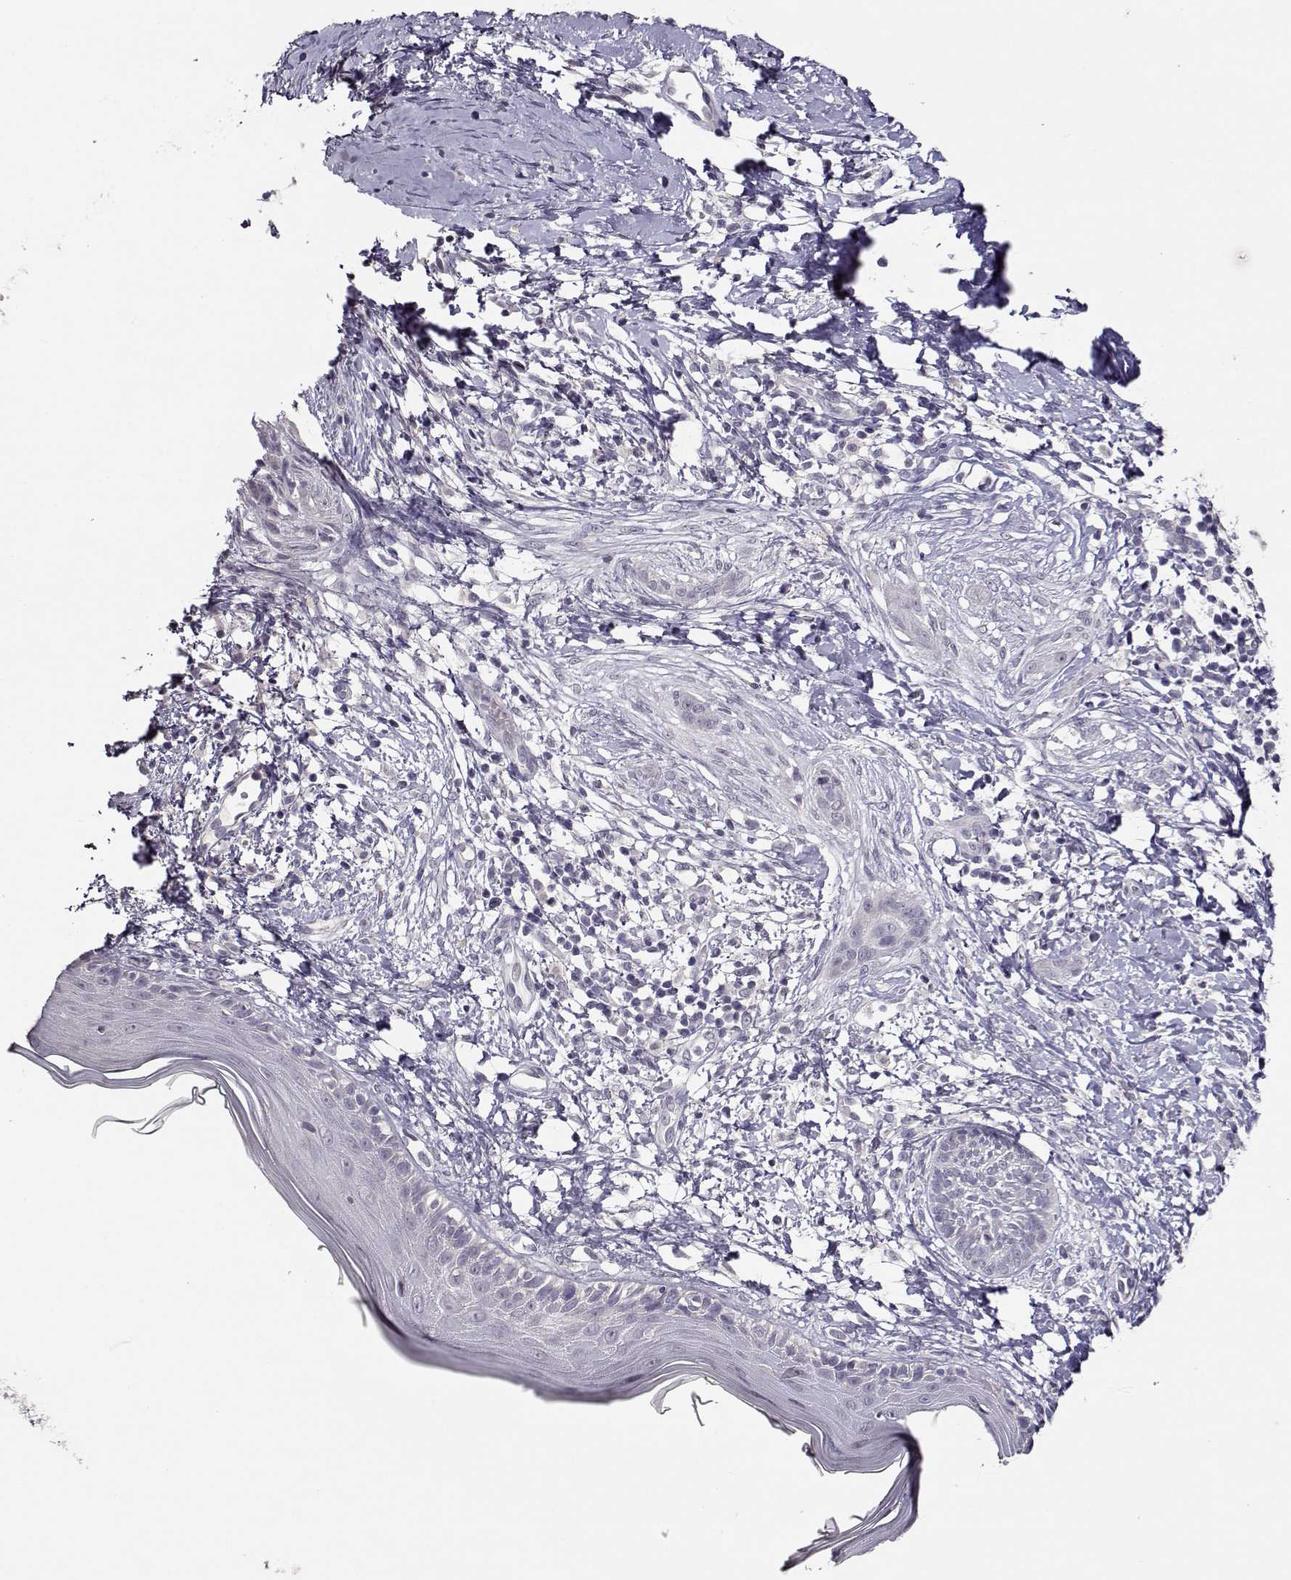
{"staining": {"intensity": "negative", "quantity": "none", "location": "none"}, "tissue": "skin cancer", "cell_type": "Tumor cells", "image_type": "cancer", "snomed": [{"axis": "morphology", "description": "Normal tissue, NOS"}, {"axis": "morphology", "description": "Basal cell carcinoma"}, {"axis": "topography", "description": "Skin"}], "caption": "Skin cancer (basal cell carcinoma) was stained to show a protein in brown. There is no significant expression in tumor cells.", "gene": "RHOXF2", "patient": {"sex": "male", "age": 84}}